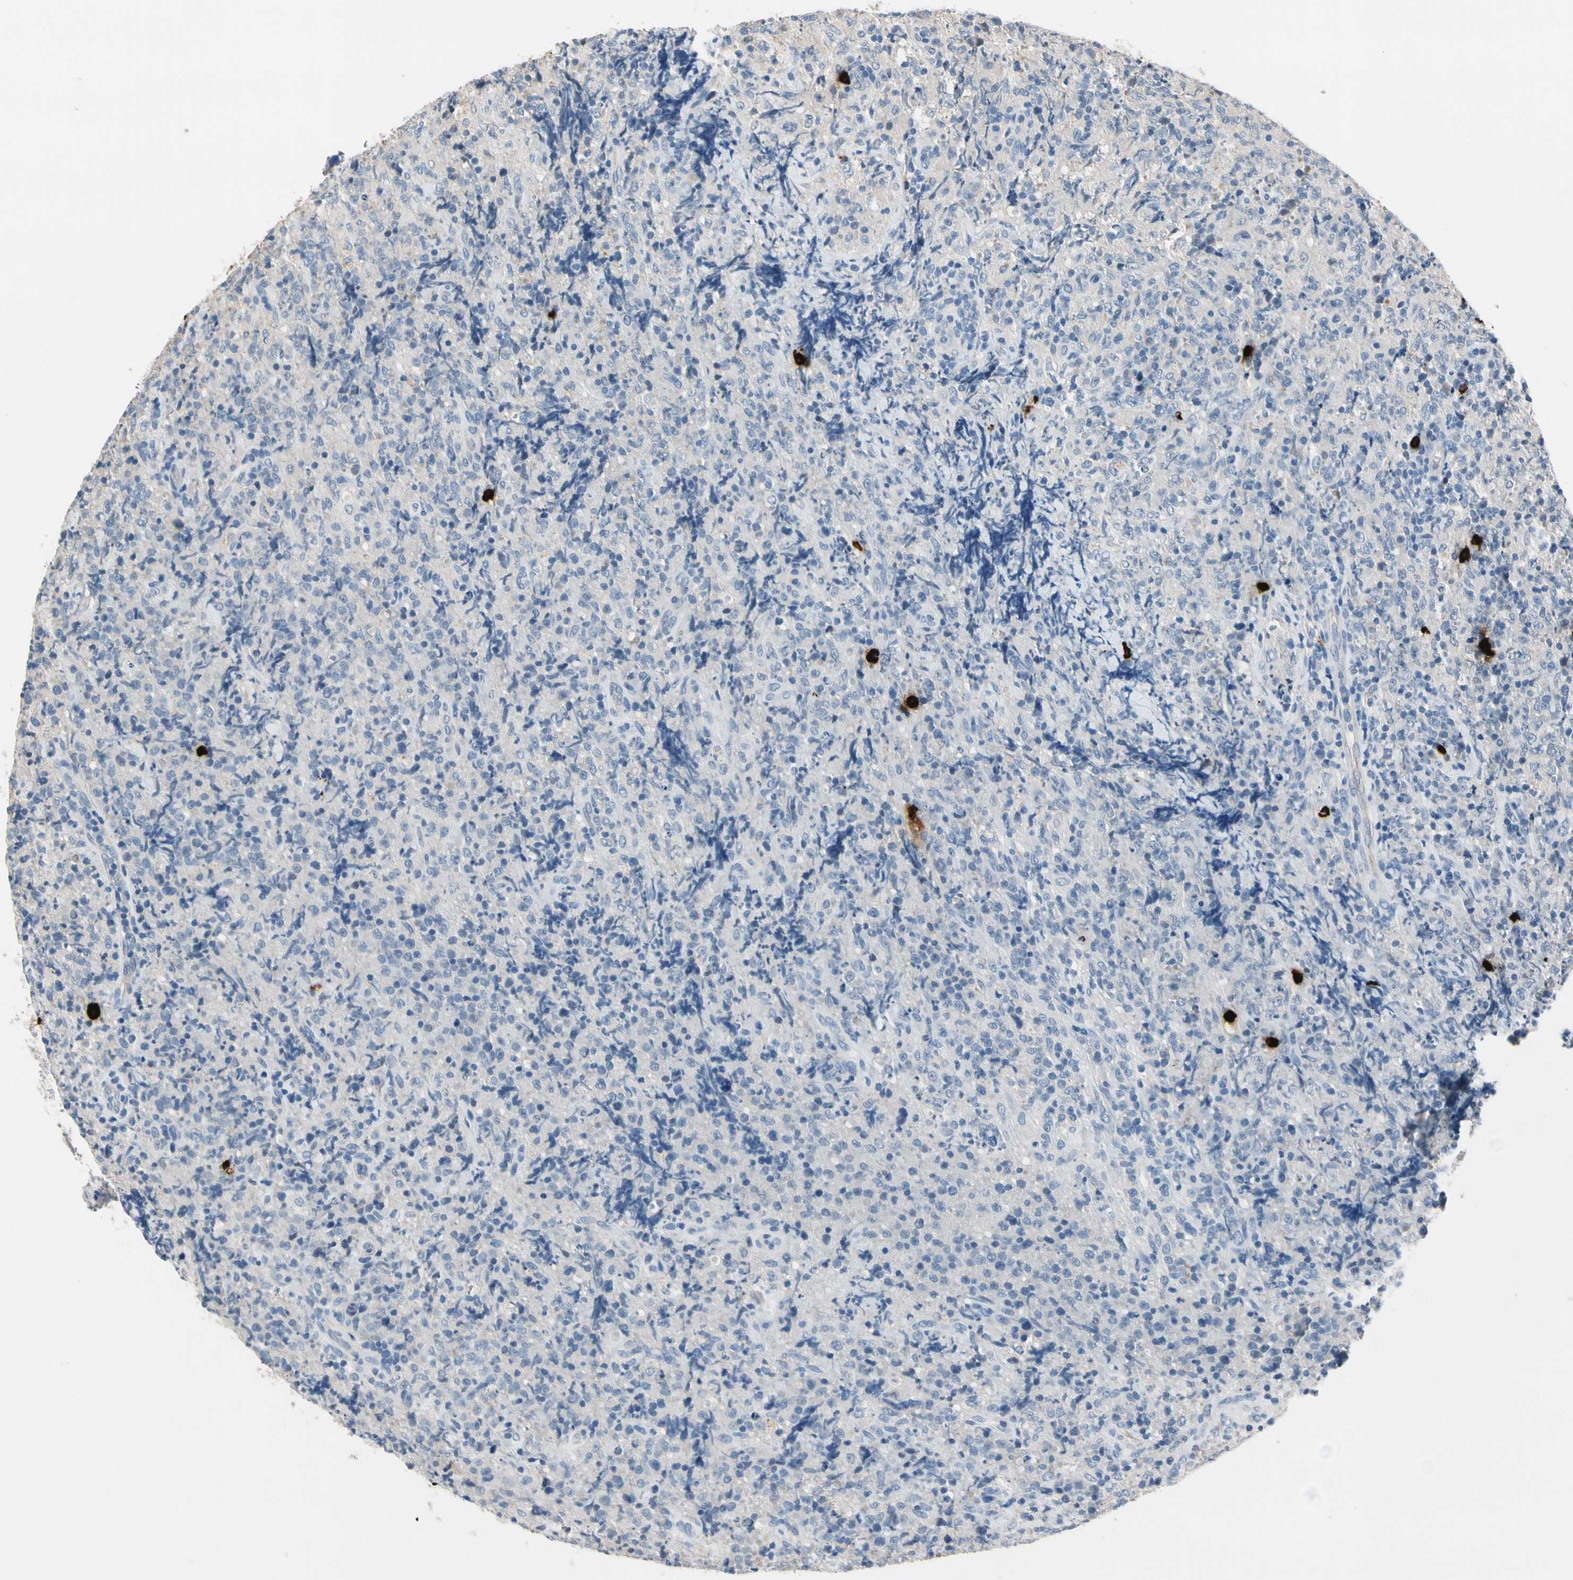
{"staining": {"intensity": "negative", "quantity": "none", "location": "none"}, "tissue": "lymphoma", "cell_type": "Tumor cells", "image_type": "cancer", "snomed": [{"axis": "morphology", "description": "Malignant lymphoma, non-Hodgkin's type, High grade"}, {"axis": "topography", "description": "Tonsil"}], "caption": "High power microscopy image of an immunohistochemistry (IHC) micrograph of malignant lymphoma, non-Hodgkin's type (high-grade), revealing no significant positivity in tumor cells.", "gene": "CPA3", "patient": {"sex": "female", "age": 36}}